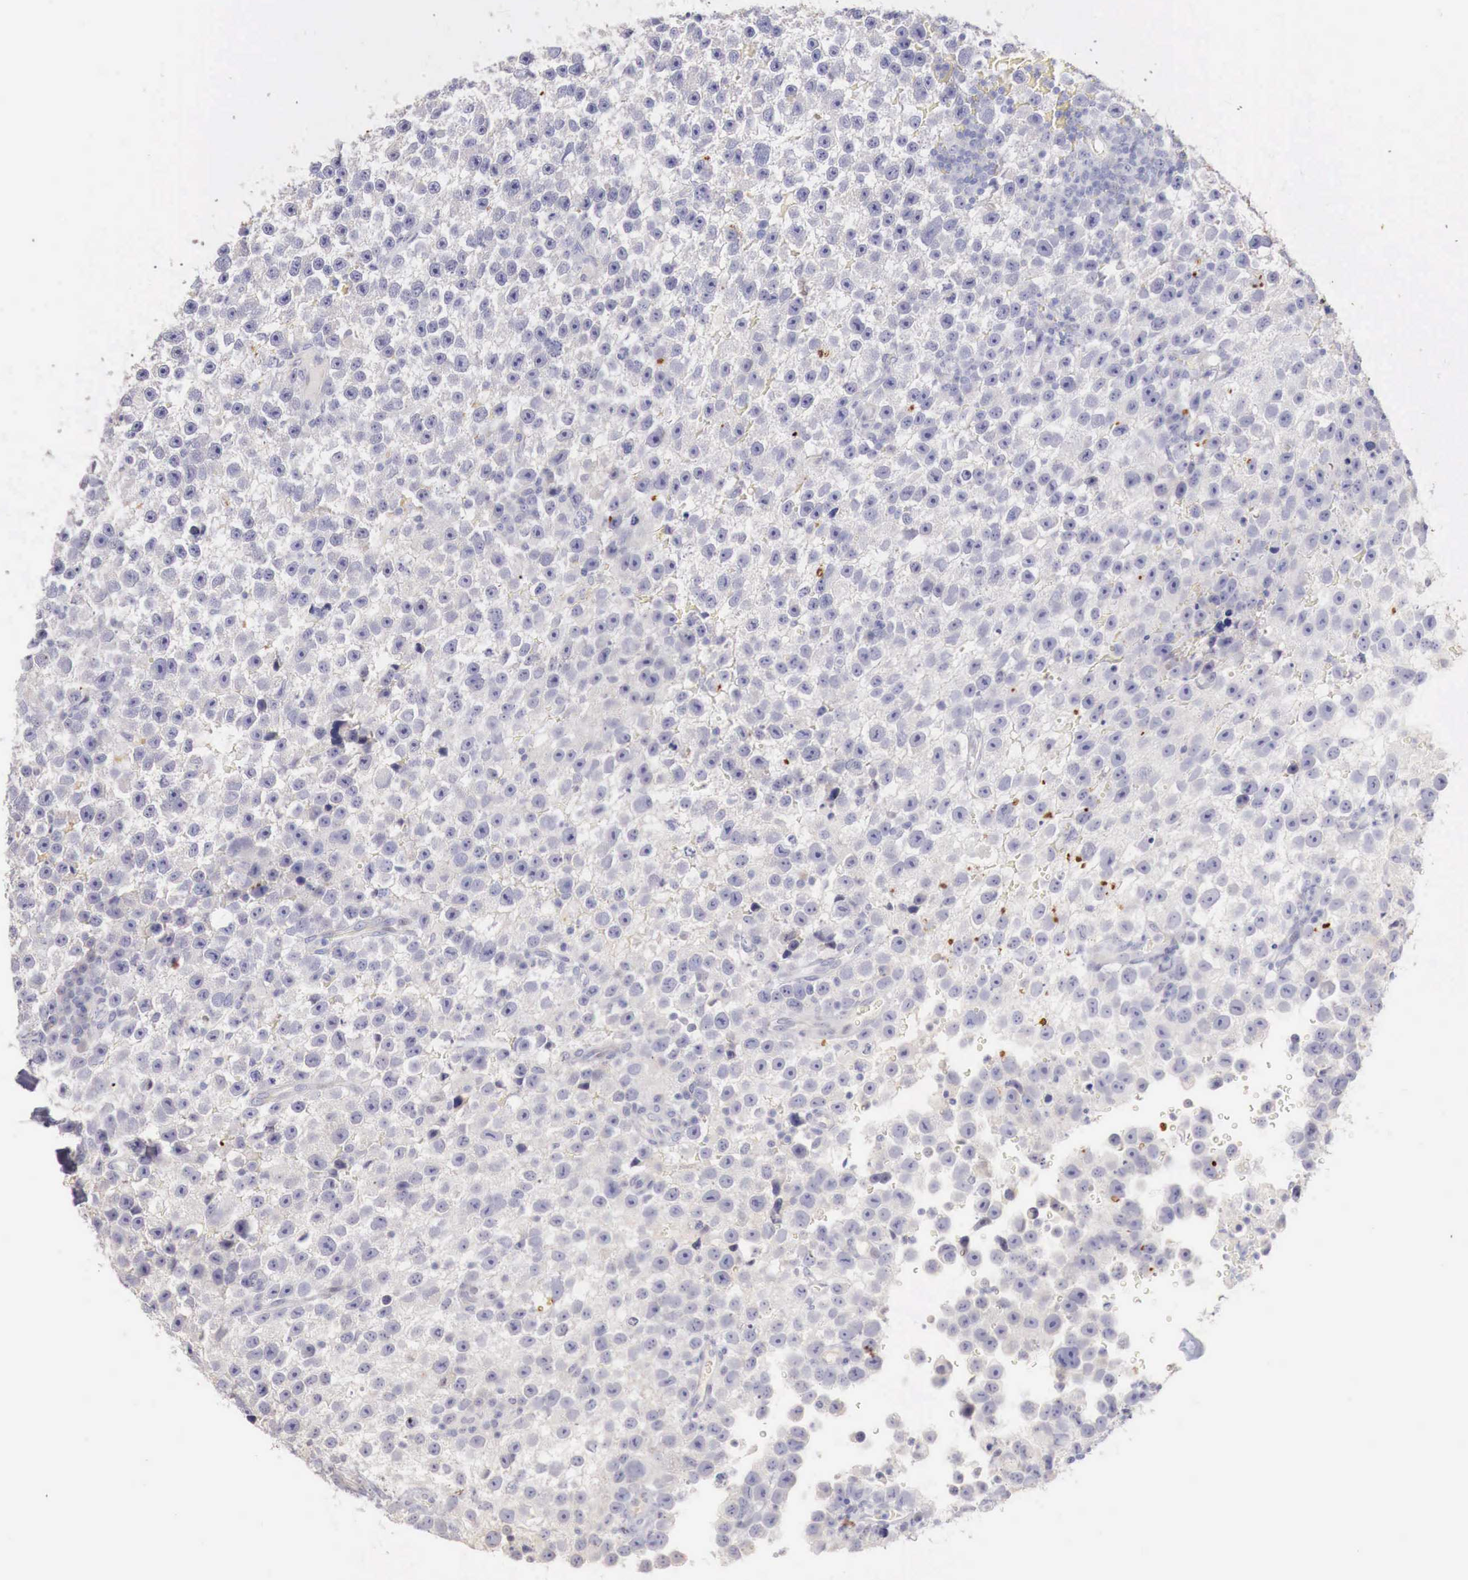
{"staining": {"intensity": "negative", "quantity": "none", "location": "none"}, "tissue": "testis cancer", "cell_type": "Tumor cells", "image_type": "cancer", "snomed": [{"axis": "morphology", "description": "Seminoma, NOS"}, {"axis": "topography", "description": "Testis"}], "caption": "IHC of human testis cancer (seminoma) shows no staining in tumor cells.", "gene": "ITIH6", "patient": {"sex": "male", "age": 33}}